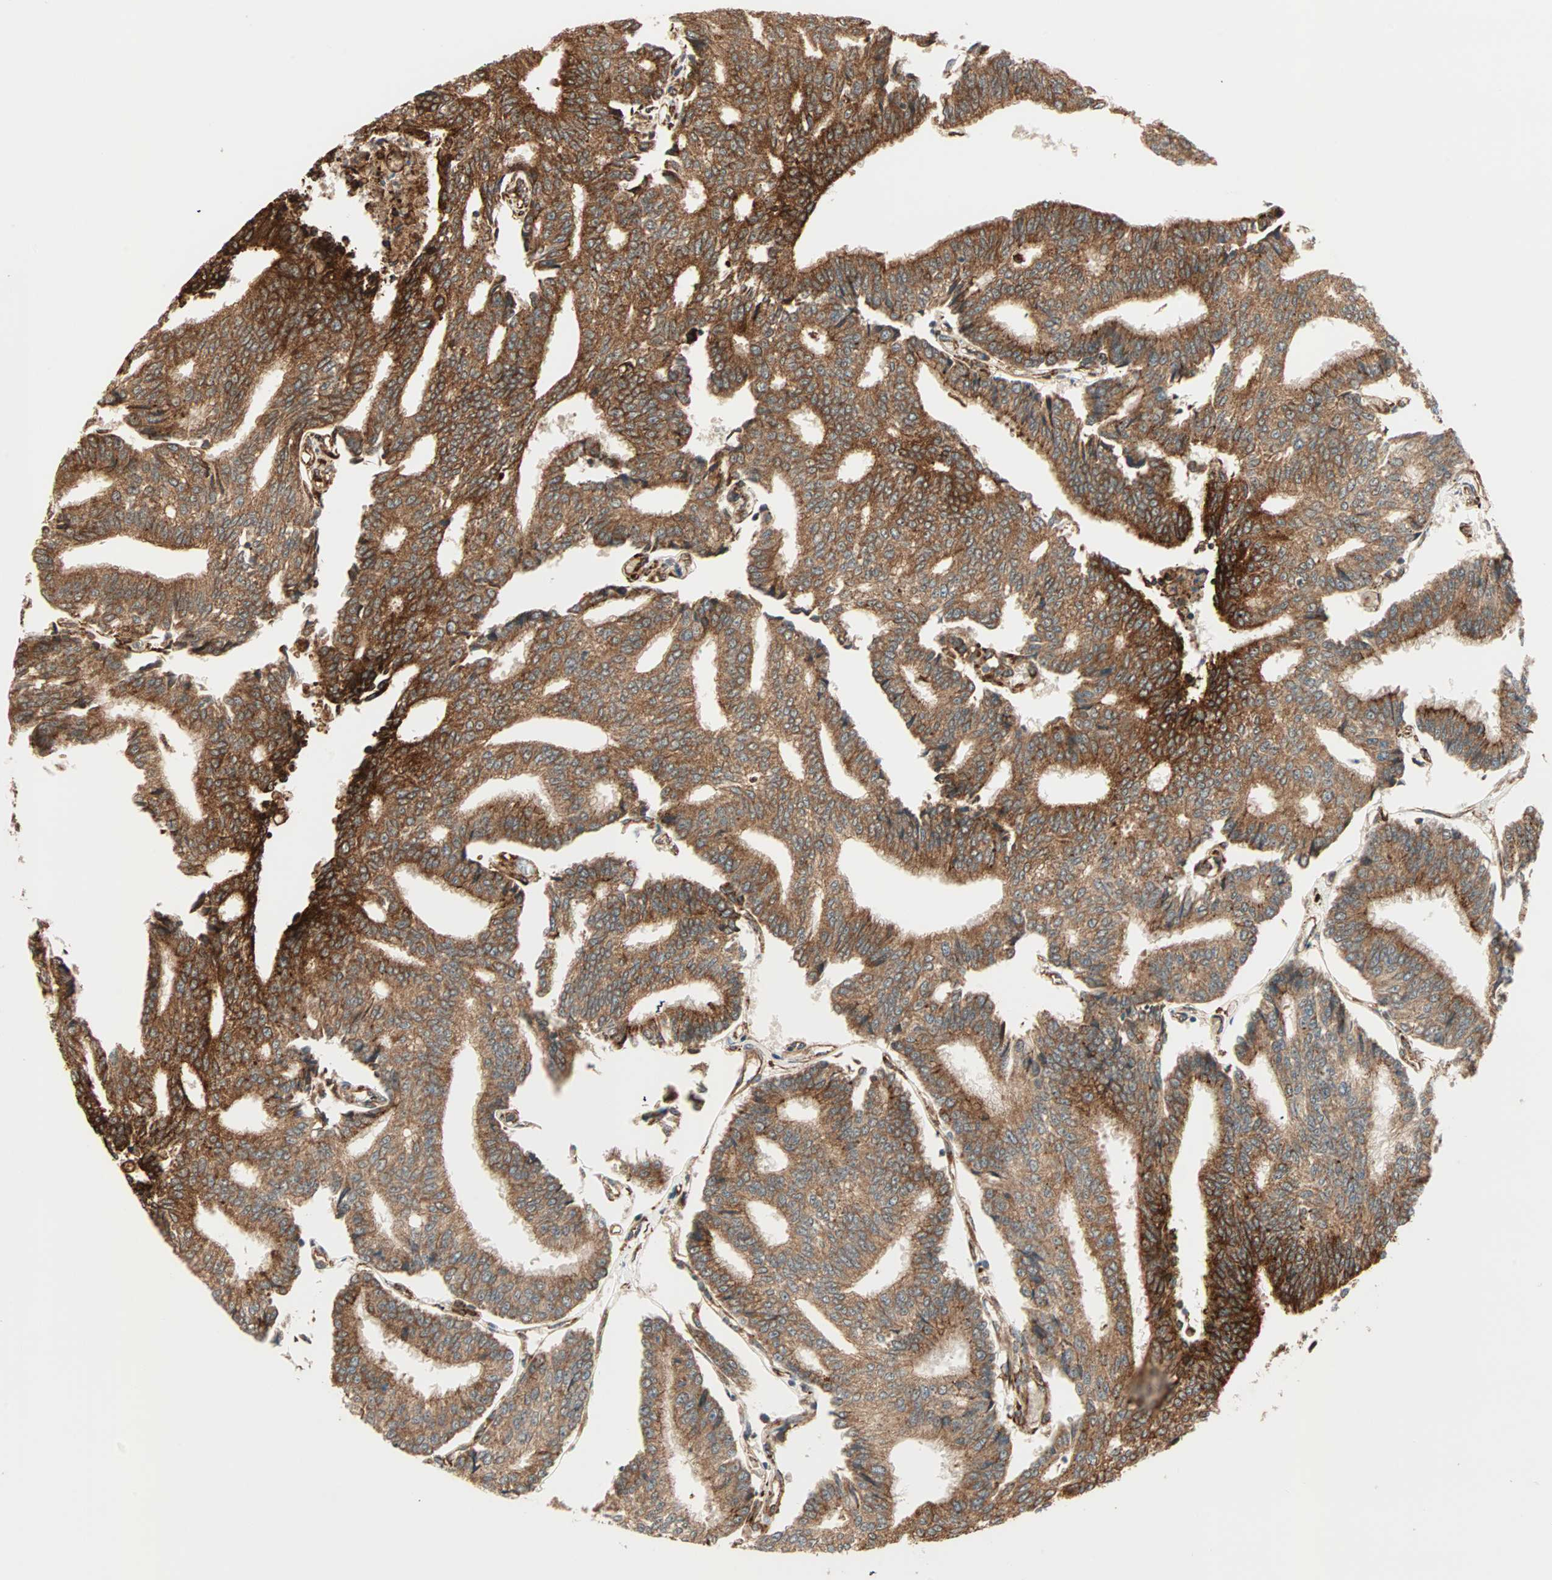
{"staining": {"intensity": "strong", "quantity": ">75%", "location": "cytoplasmic/membranous"}, "tissue": "prostate cancer", "cell_type": "Tumor cells", "image_type": "cancer", "snomed": [{"axis": "morphology", "description": "Adenocarcinoma, High grade"}, {"axis": "topography", "description": "Prostate"}], "caption": "Strong cytoplasmic/membranous protein positivity is identified in about >75% of tumor cells in adenocarcinoma (high-grade) (prostate).", "gene": "P4HA1", "patient": {"sex": "male", "age": 55}}